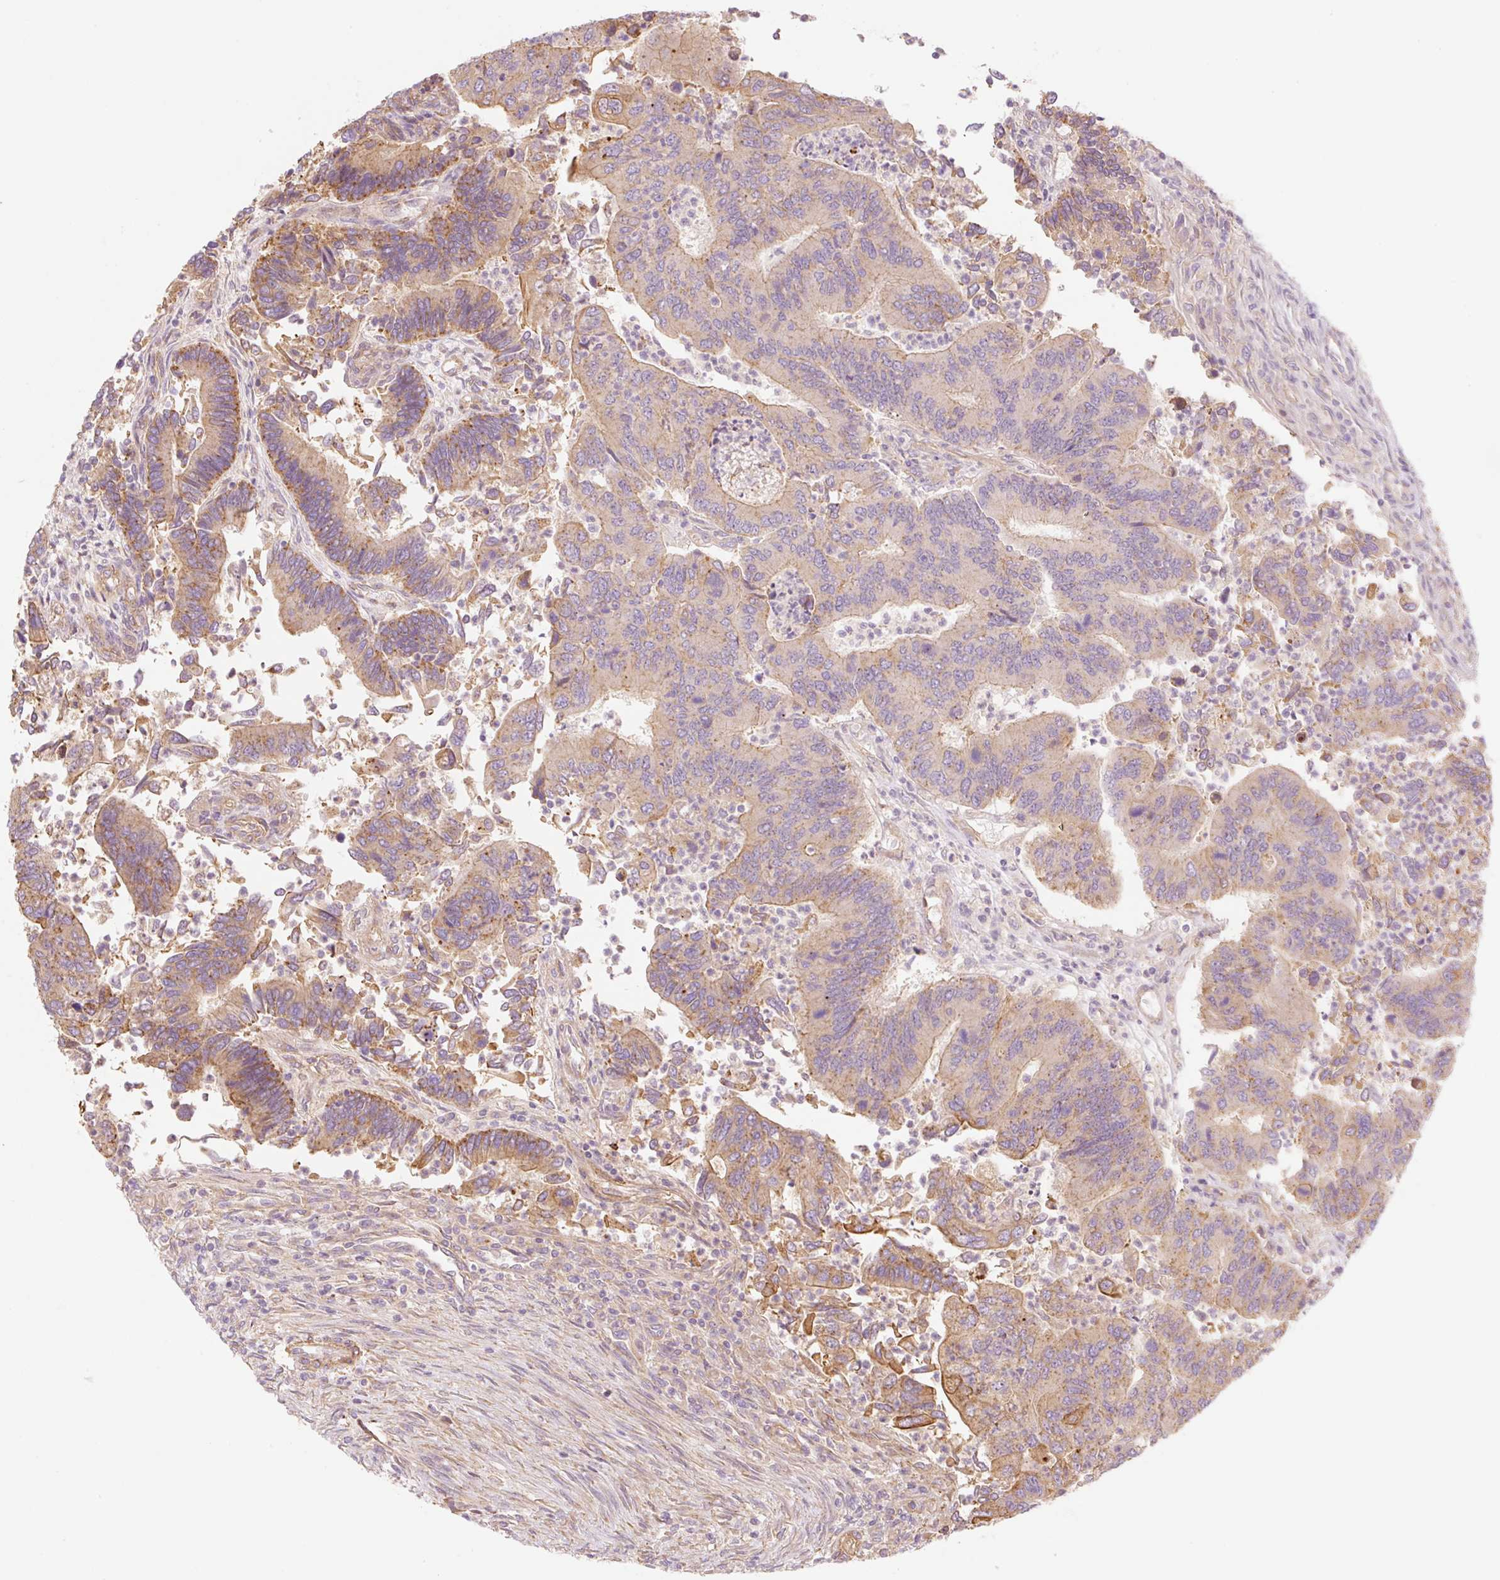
{"staining": {"intensity": "moderate", "quantity": ">75%", "location": "cytoplasmic/membranous"}, "tissue": "colorectal cancer", "cell_type": "Tumor cells", "image_type": "cancer", "snomed": [{"axis": "morphology", "description": "Adenocarcinoma, NOS"}, {"axis": "topography", "description": "Colon"}], "caption": "Brown immunohistochemical staining in human colorectal adenocarcinoma reveals moderate cytoplasmic/membranous positivity in about >75% of tumor cells. (Stains: DAB in brown, nuclei in blue, Microscopy: brightfield microscopy at high magnification).", "gene": "NLRP5", "patient": {"sex": "female", "age": 67}}